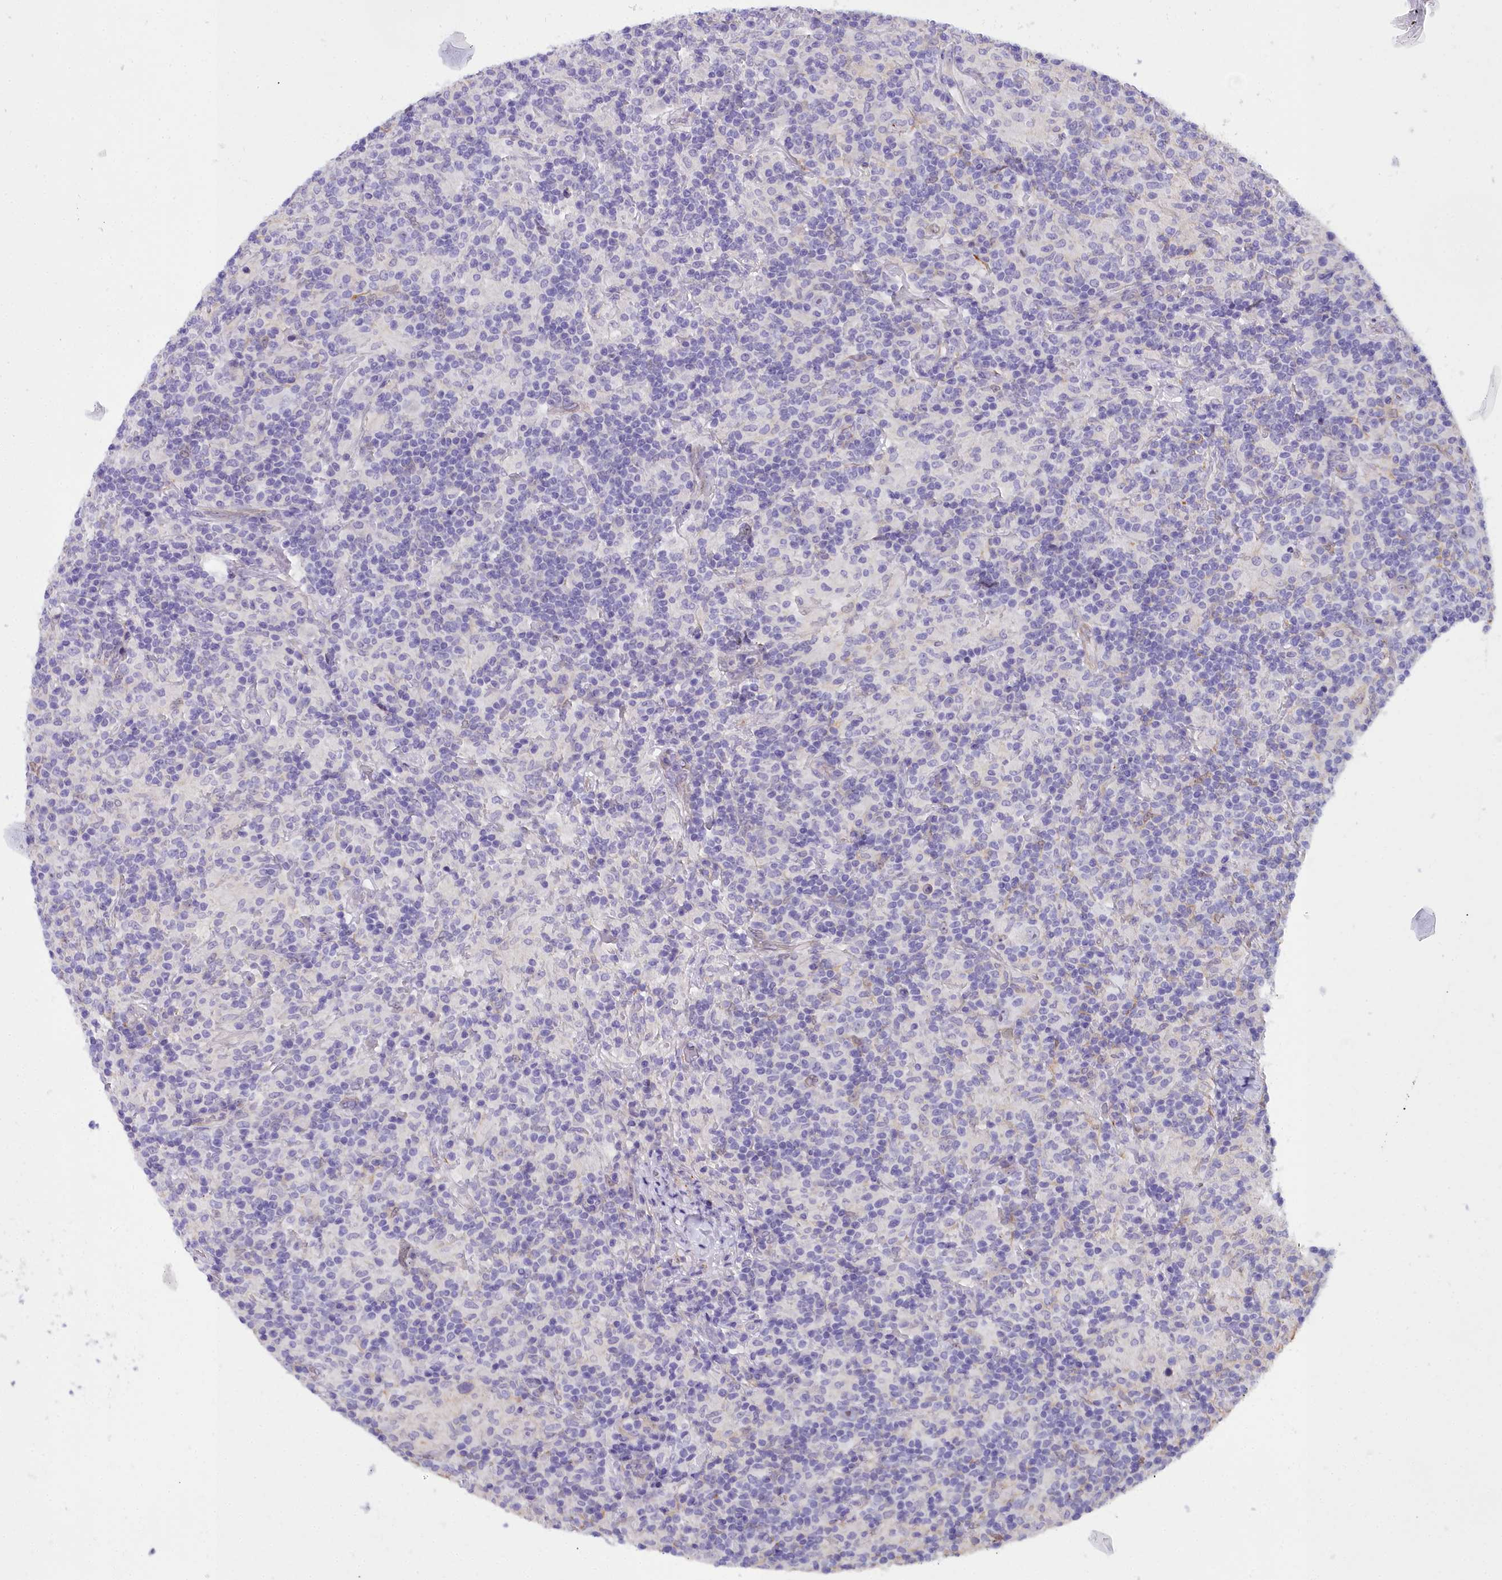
{"staining": {"intensity": "negative", "quantity": "none", "location": "none"}, "tissue": "lymphoma", "cell_type": "Tumor cells", "image_type": "cancer", "snomed": [{"axis": "morphology", "description": "Hodgkin's disease, NOS"}, {"axis": "topography", "description": "Lymph node"}], "caption": "An image of lymphoma stained for a protein demonstrates no brown staining in tumor cells. The staining was performed using DAB (3,3'-diaminobenzidine) to visualize the protein expression in brown, while the nuclei were stained in blue with hematoxylin (Magnification: 20x).", "gene": "TIMM22", "patient": {"sex": "male", "age": 70}}